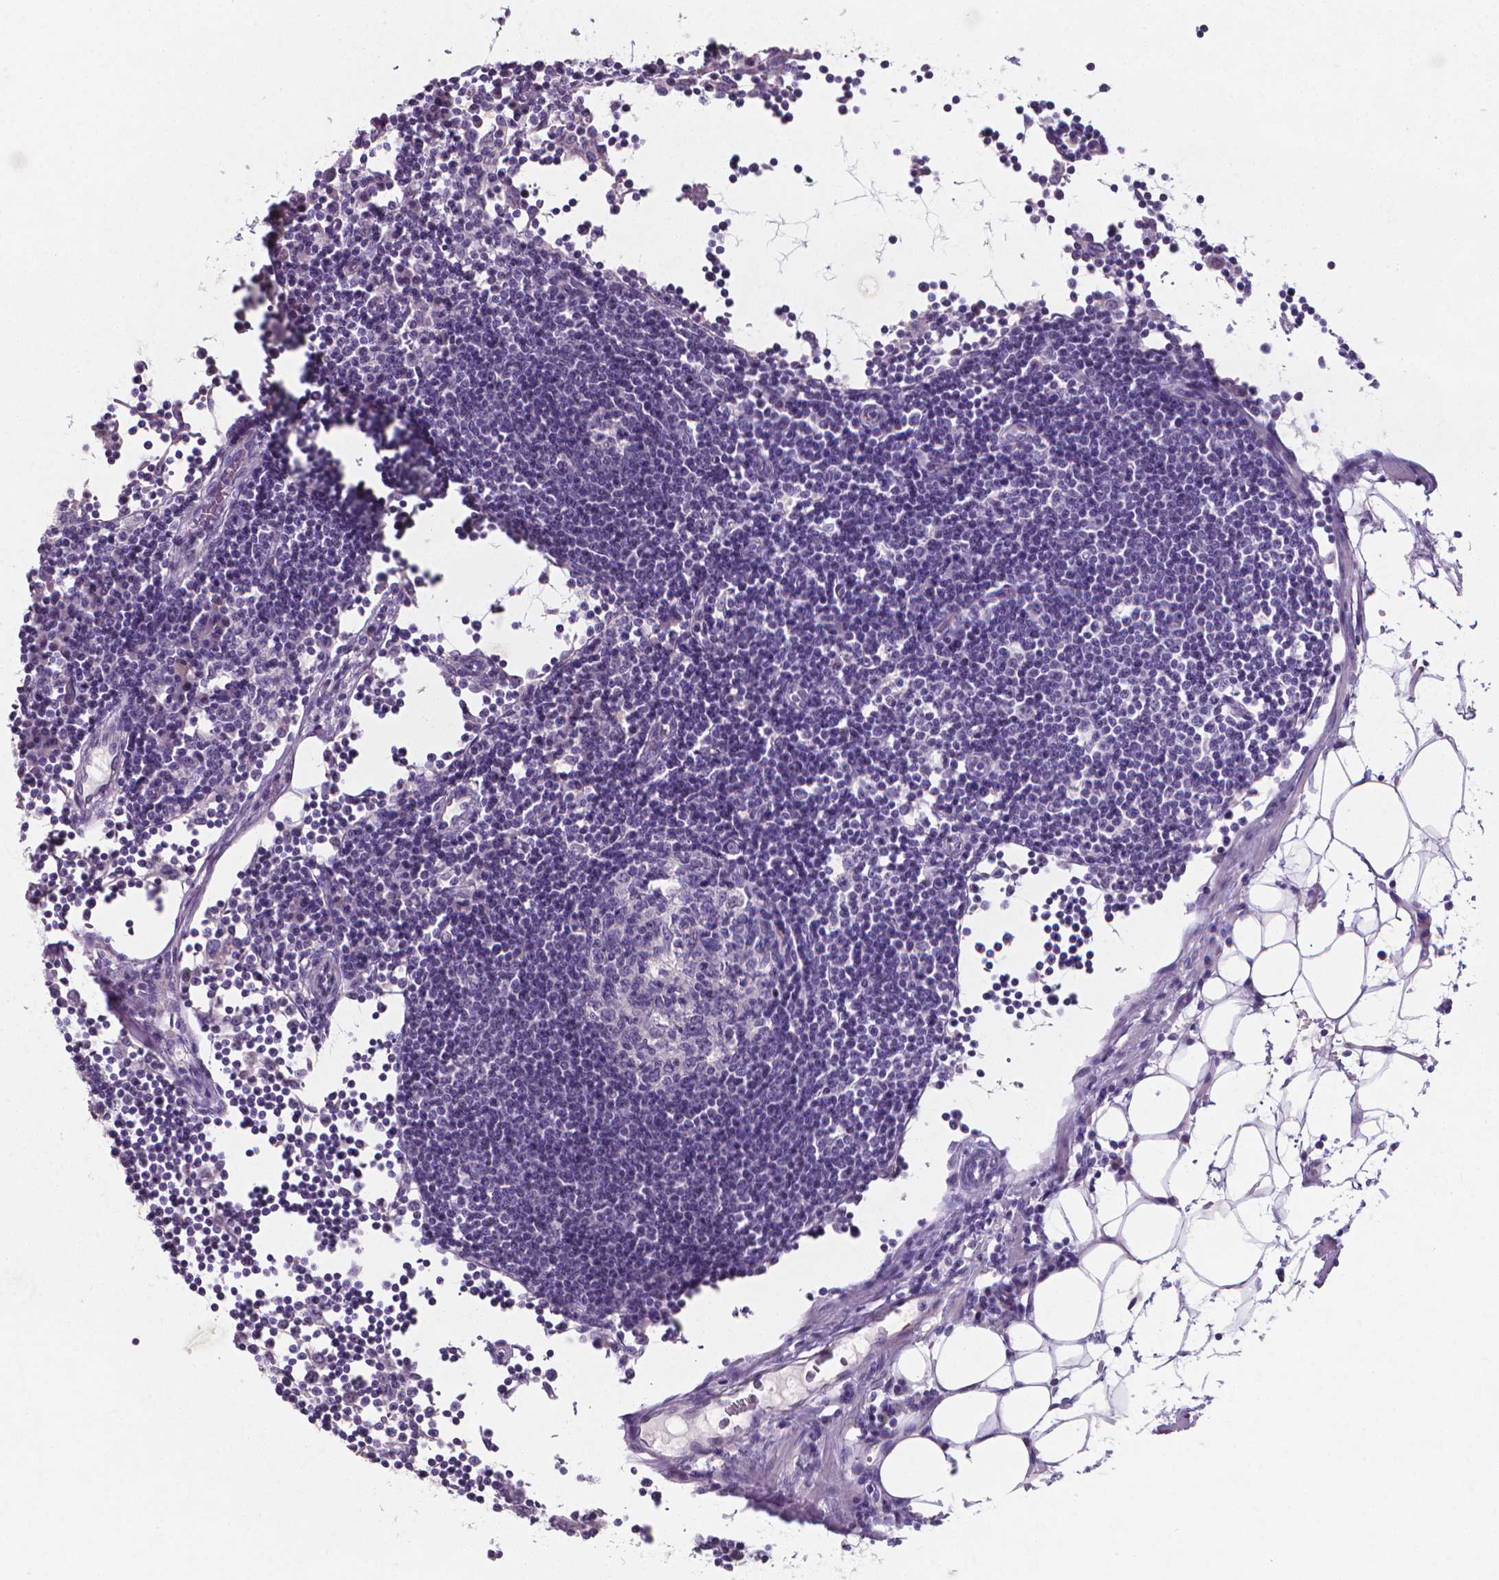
{"staining": {"intensity": "negative", "quantity": "none", "location": "none"}, "tissue": "lymph node", "cell_type": "Germinal center cells", "image_type": "normal", "snomed": [{"axis": "morphology", "description": "Normal tissue, NOS"}, {"axis": "topography", "description": "Lymph node"}], "caption": "The histopathology image displays no staining of germinal center cells in normal lymph node.", "gene": "XPNPEP2", "patient": {"sex": "female", "age": 72}}